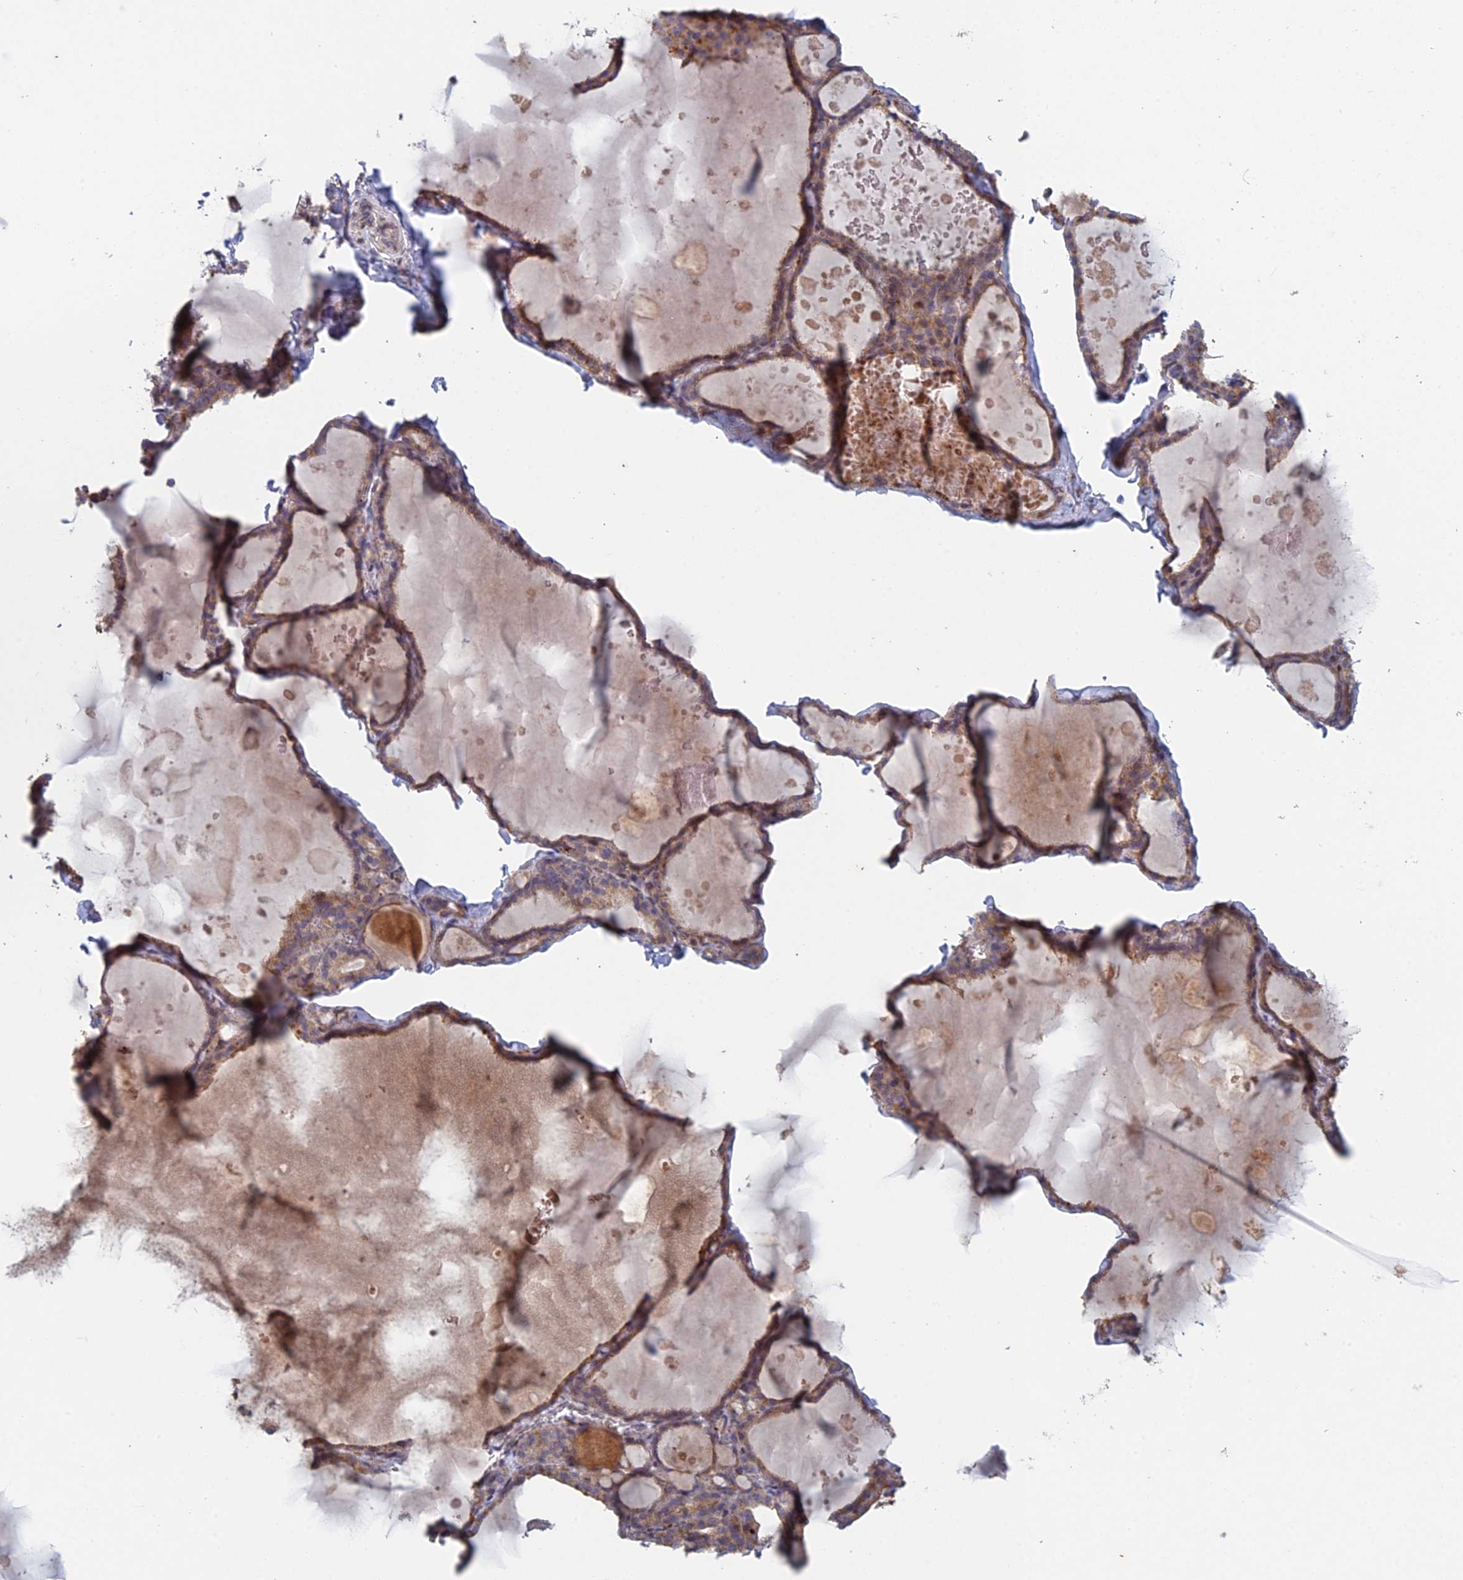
{"staining": {"intensity": "moderate", "quantity": ">75%", "location": "cytoplasmic/membranous"}, "tissue": "thyroid gland", "cell_type": "Glandular cells", "image_type": "normal", "snomed": [{"axis": "morphology", "description": "Normal tissue, NOS"}, {"axis": "topography", "description": "Thyroid gland"}], "caption": "A photomicrograph of thyroid gland stained for a protein exhibits moderate cytoplasmic/membranous brown staining in glandular cells. The protein is shown in brown color, while the nuclei are stained blue.", "gene": "FOXS1", "patient": {"sex": "male", "age": 56}}